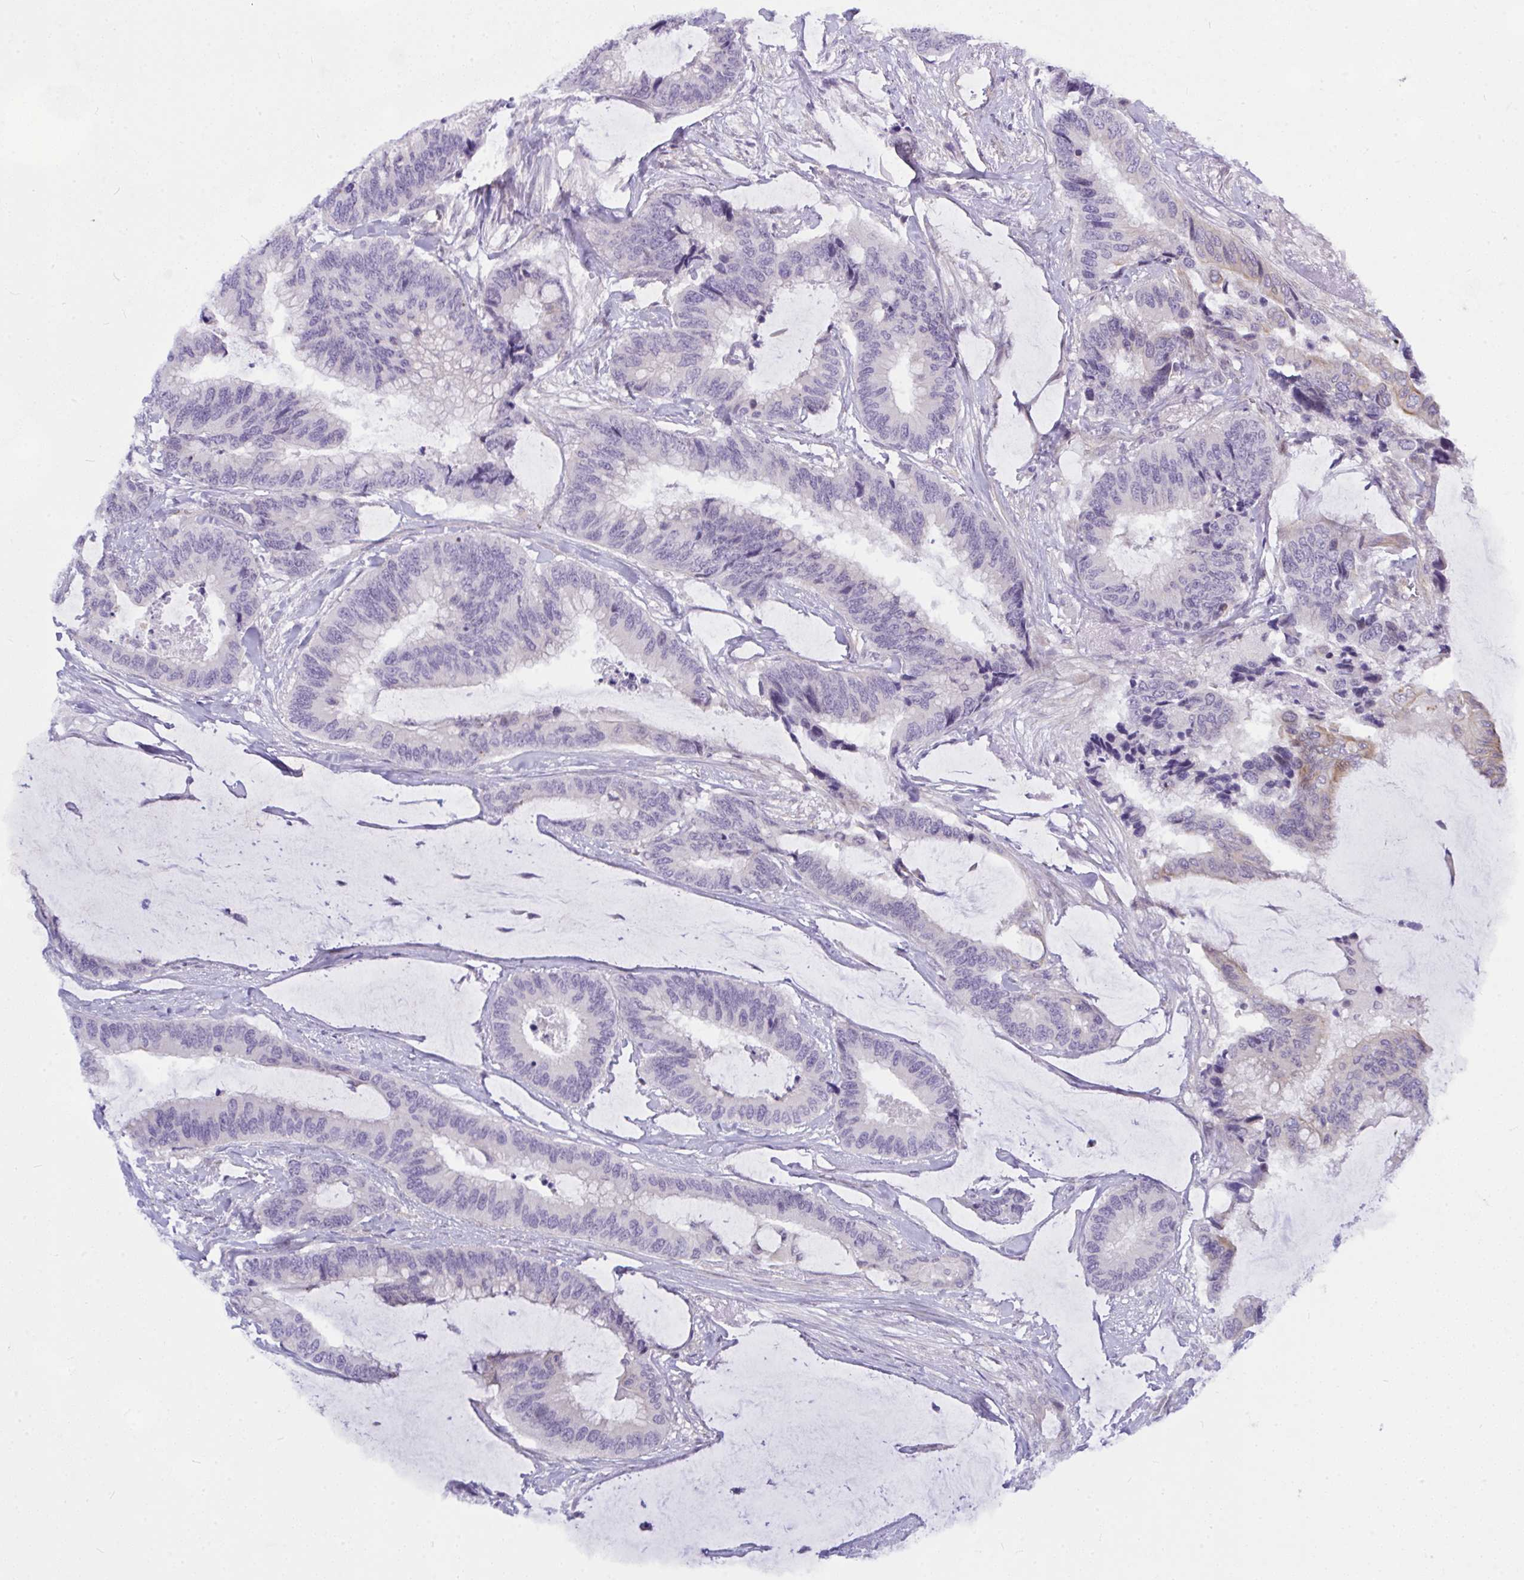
{"staining": {"intensity": "negative", "quantity": "none", "location": "none"}, "tissue": "colorectal cancer", "cell_type": "Tumor cells", "image_type": "cancer", "snomed": [{"axis": "morphology", "description": "Adenocarcinoma, NOS"}, {"axis": "topography", "description": "Rectum"}], "caption": "The immunohistochemistry image has no significant expression in tumor cells of adenocarcinoma (colorectal) tissue.", "gene": "NFXL1", "patient": {"sex": "female", "age": 59}}